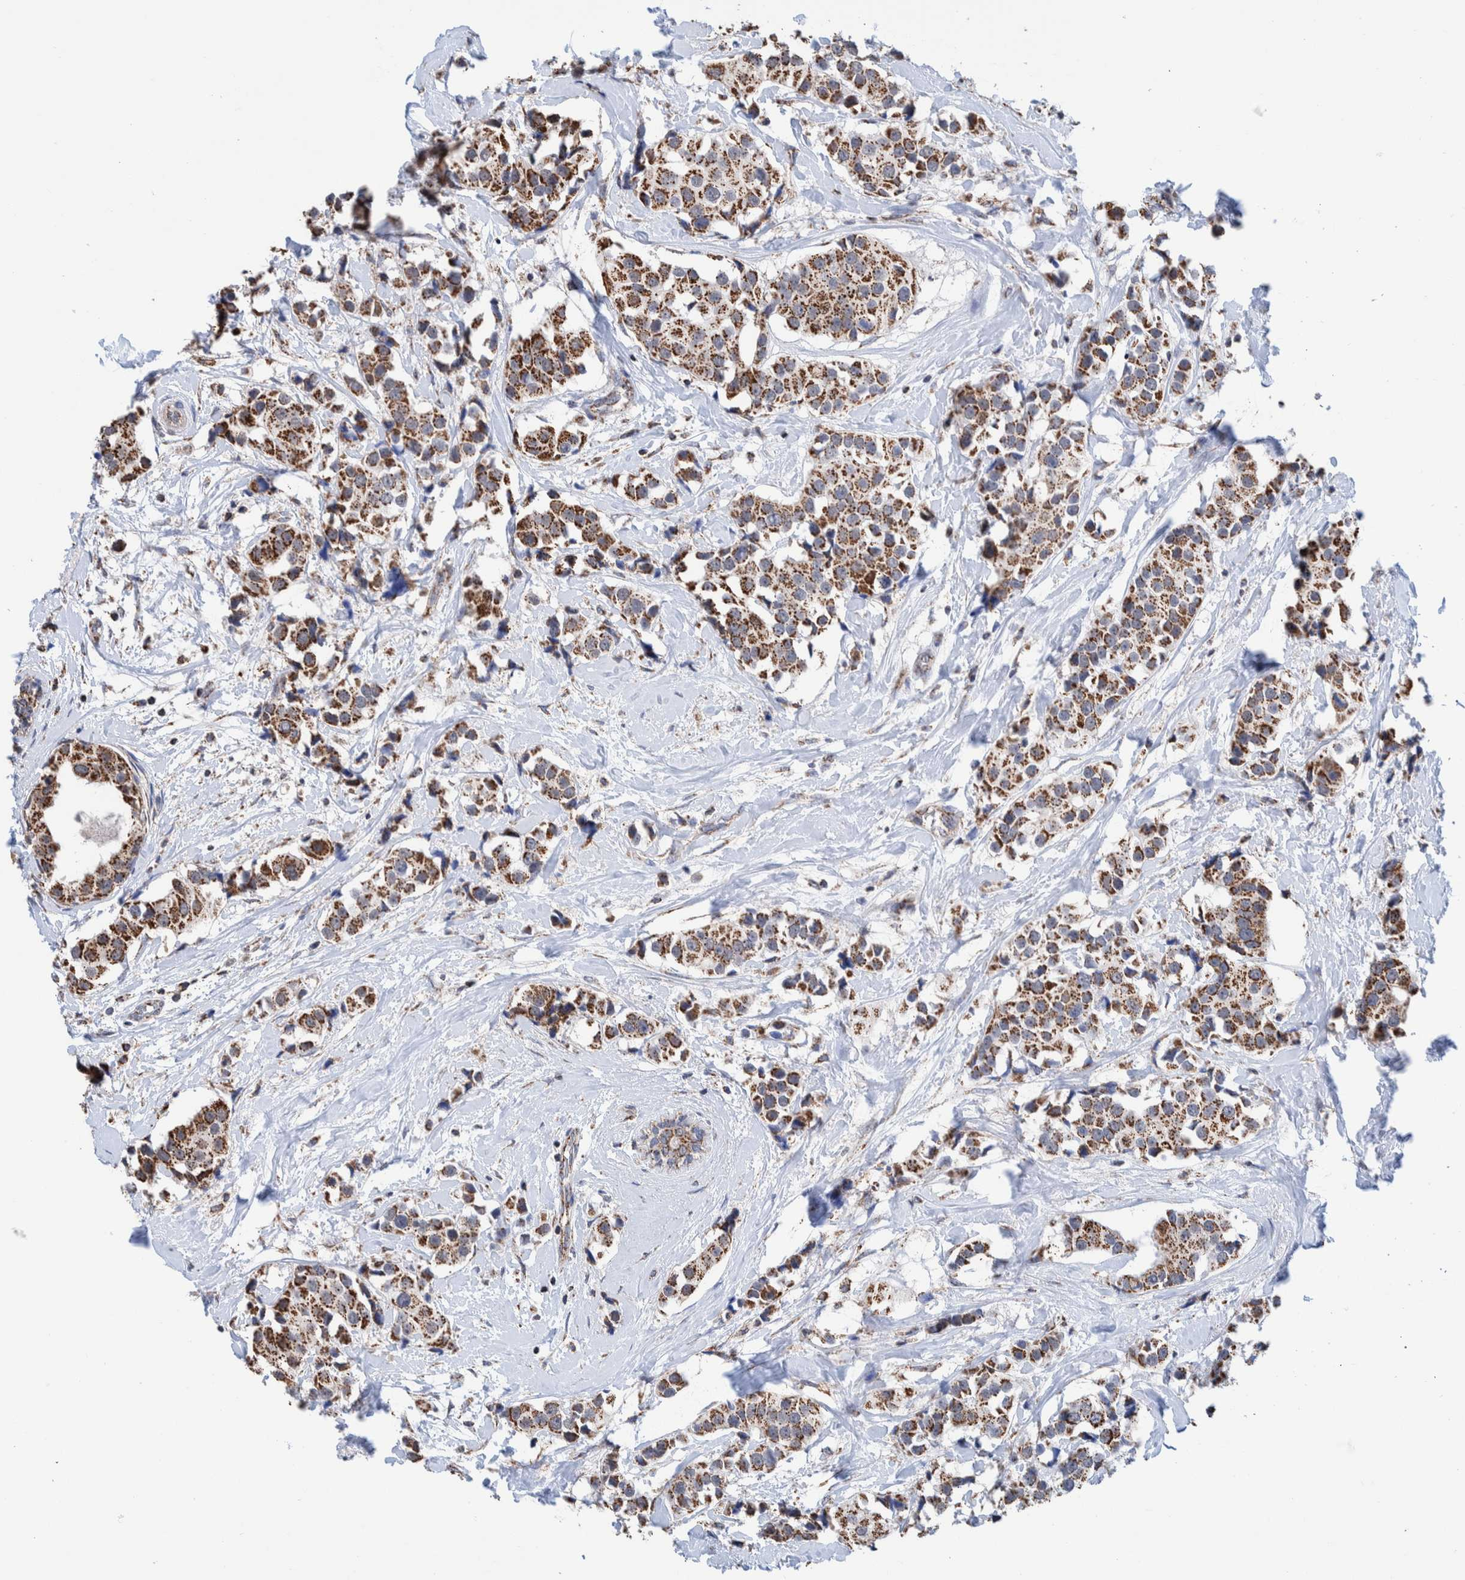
{"staining": {"intensity": "moderate", "quantity": ">75%", "location": "cytoplasmic/membranous"}, "tissue": "breast cancer", "cell_type": "Tumor cells", "image_type": "cancer", "snomed": [{"axis": "morphology", "description": "Normal tissue, NOS"}, {"axis": "morphology", "description": "Duct carcinoma"}, {"axis": "topography", "description": "Breast"}], "caption": "A medium amount of moderate cytoplasmic/membranous staining is identified in approximately >75% of tumor cells in infiltrating ductal carcinoma (breast) tissue.", "gene": "DECR1", "patient": {"sex": "female", "age": 39}}